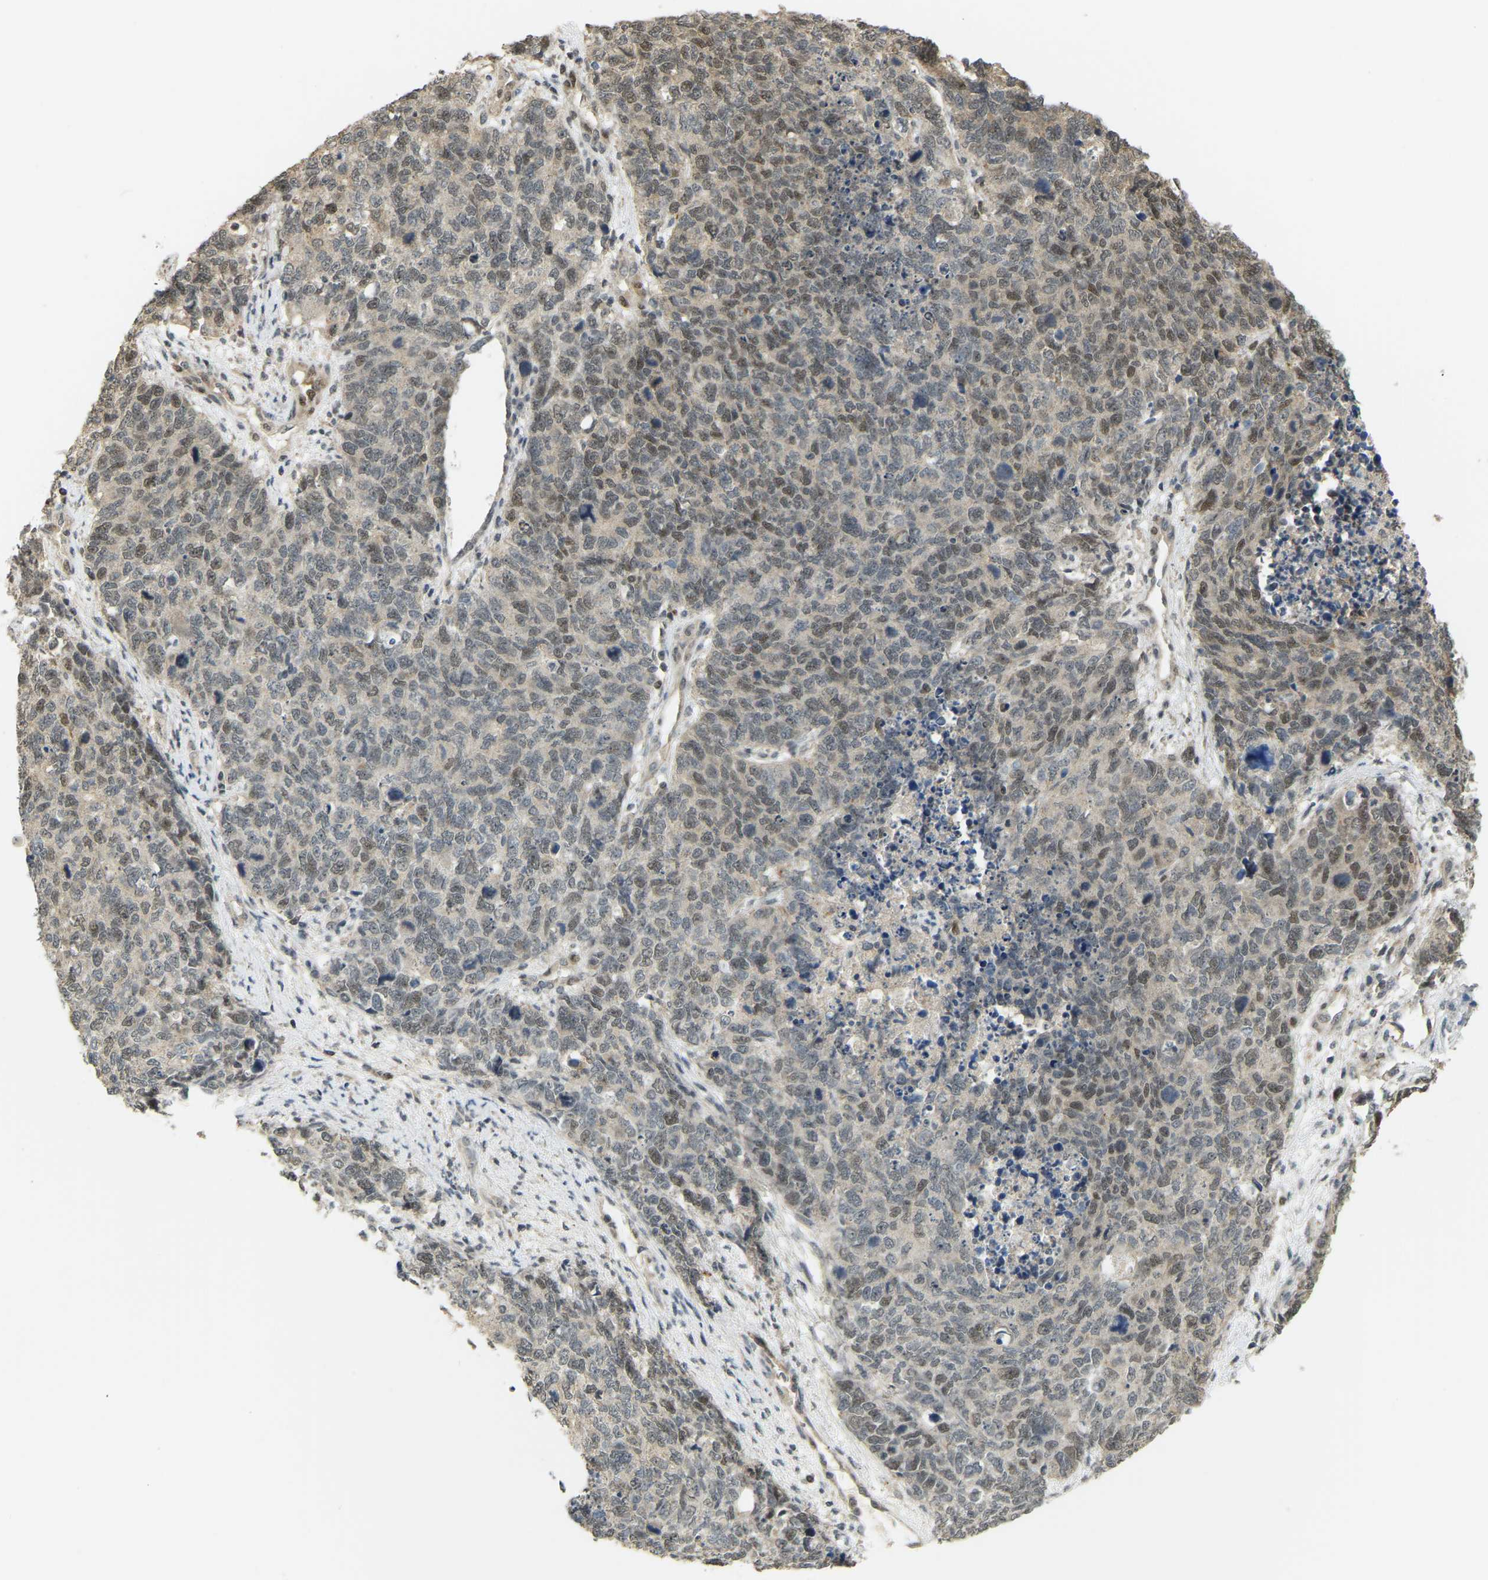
{"staining": {"intensity": "moderate", "quantity": "25%-75%", "location": "nuclear"}, "tissue": "cervical cancer", "cell_type": "Tumor cells", "image_type": "cancer", "snomed": [{"axis": "morphology", "description": "Squamous cell carcinoma, NOS"}, {"axis": "topography", "description": "Cervix"}], "caption": "Cervical cancer (squamous cell carcinoma) stained with DAB (3,3'-diaminobenzidine) immunohistochemistry displays medium levels of moderate nuclear positivity in approximately 25%-75% of tumor cells.", "gene": "BRF2", "patient": {"sex": "female", "age": 63}}